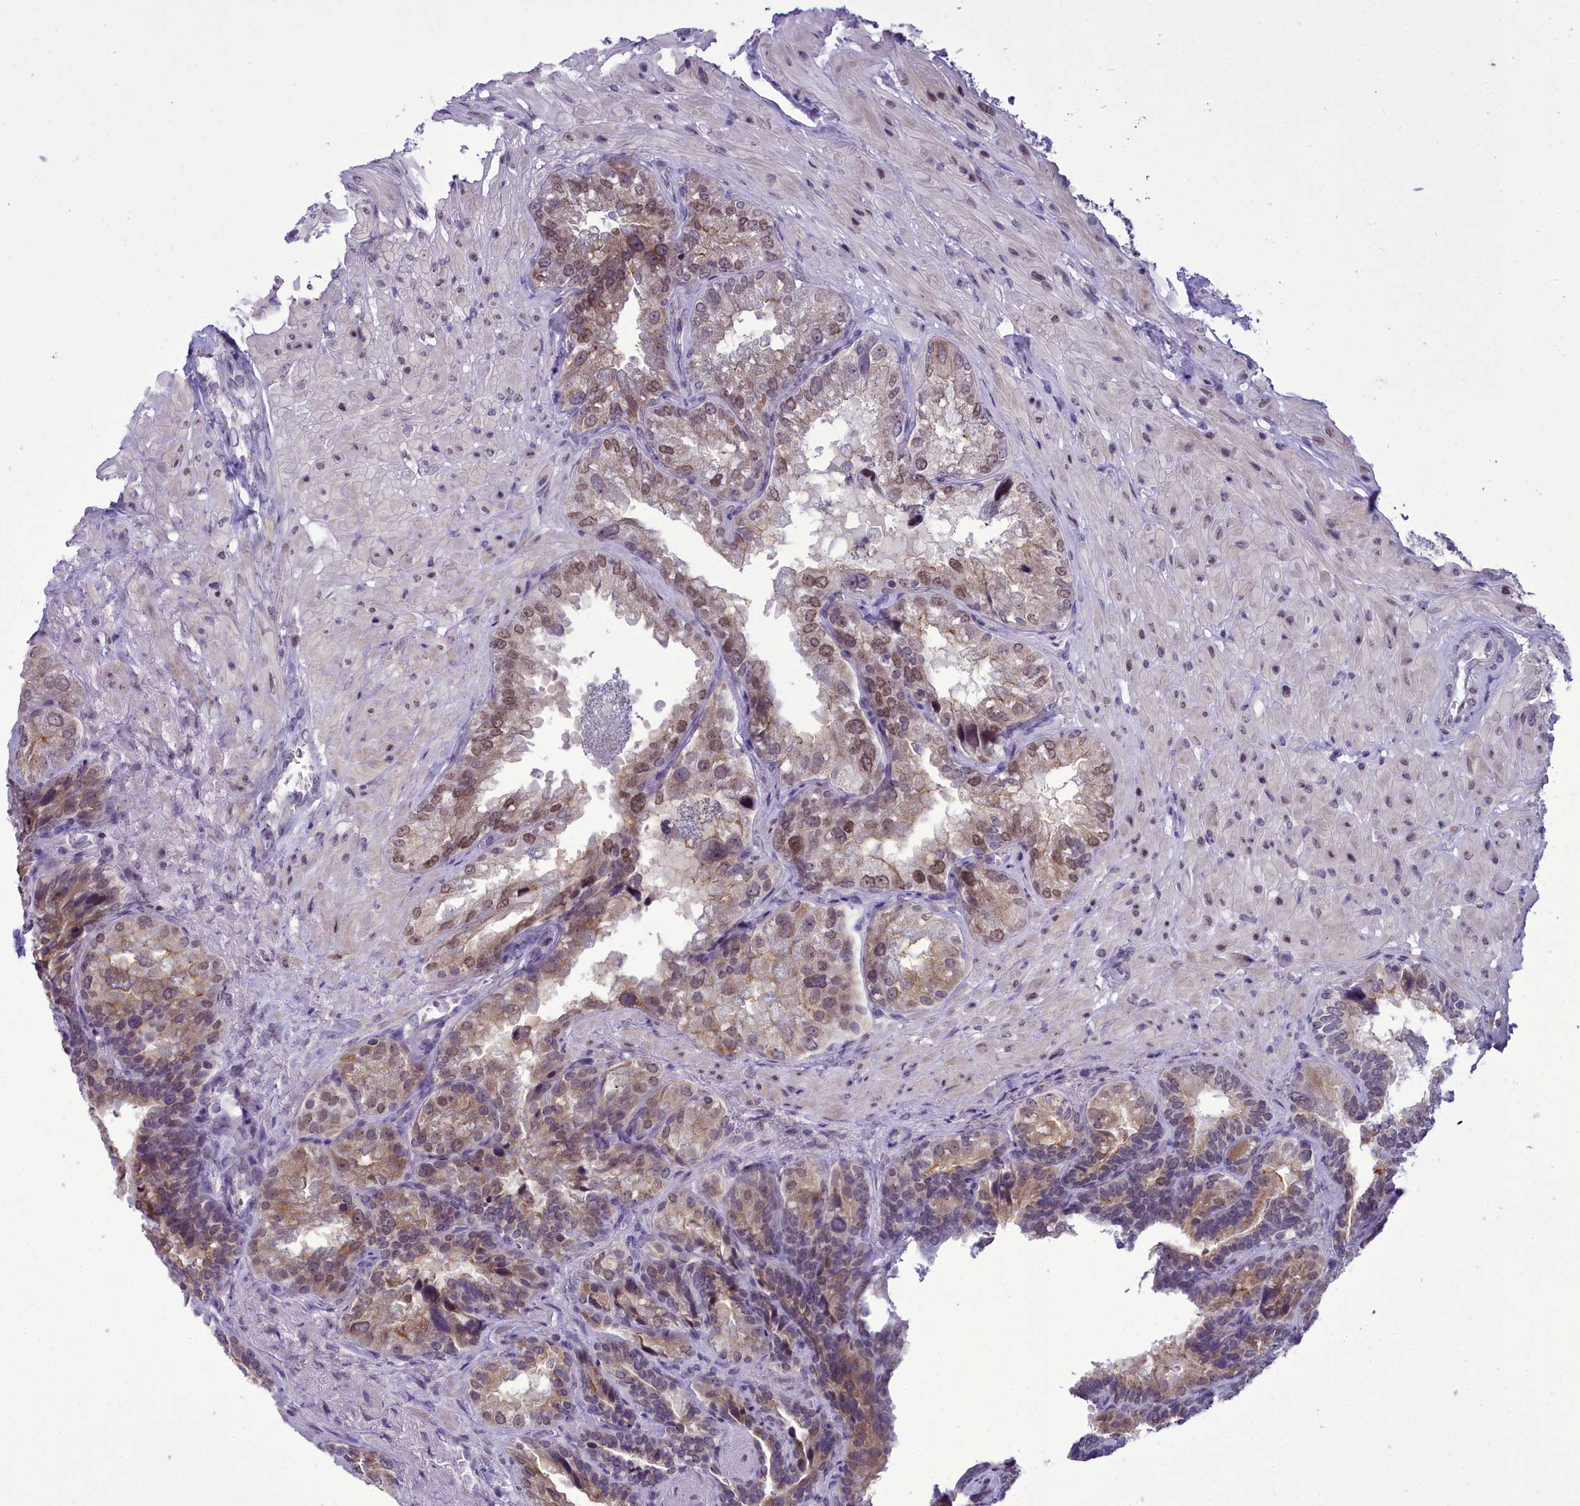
{"staining": {"intensity": "weak", "quantity": ">75%", "location": "cytoplasmic/membranous,nuclear"}, "tissue": "seminal vesicle", "cell_type": "Glandular cells", "image_type": "normal", "snomed": [{"axis": "morphology", "description": "Normal tissue, NOS"}, {"axis": "topography", "description": "Seminal veicle"}, {"axis": "topography", "description": "Peripheral nerve tissue"}], "caption": "Immunohistochemistry micrograph of unremarkable seminal vesicle: seminal vesicle stained using immunohistochemistry reveals low levels of weak protein expression localized specifically in the cytoplasmic/membranous,nuclear of glandular cells, appearing as a cytoplasmic/membranous,nuclear brown color.", "gene": "B9D2", "patient": {"sex": "male", "age": 63}}